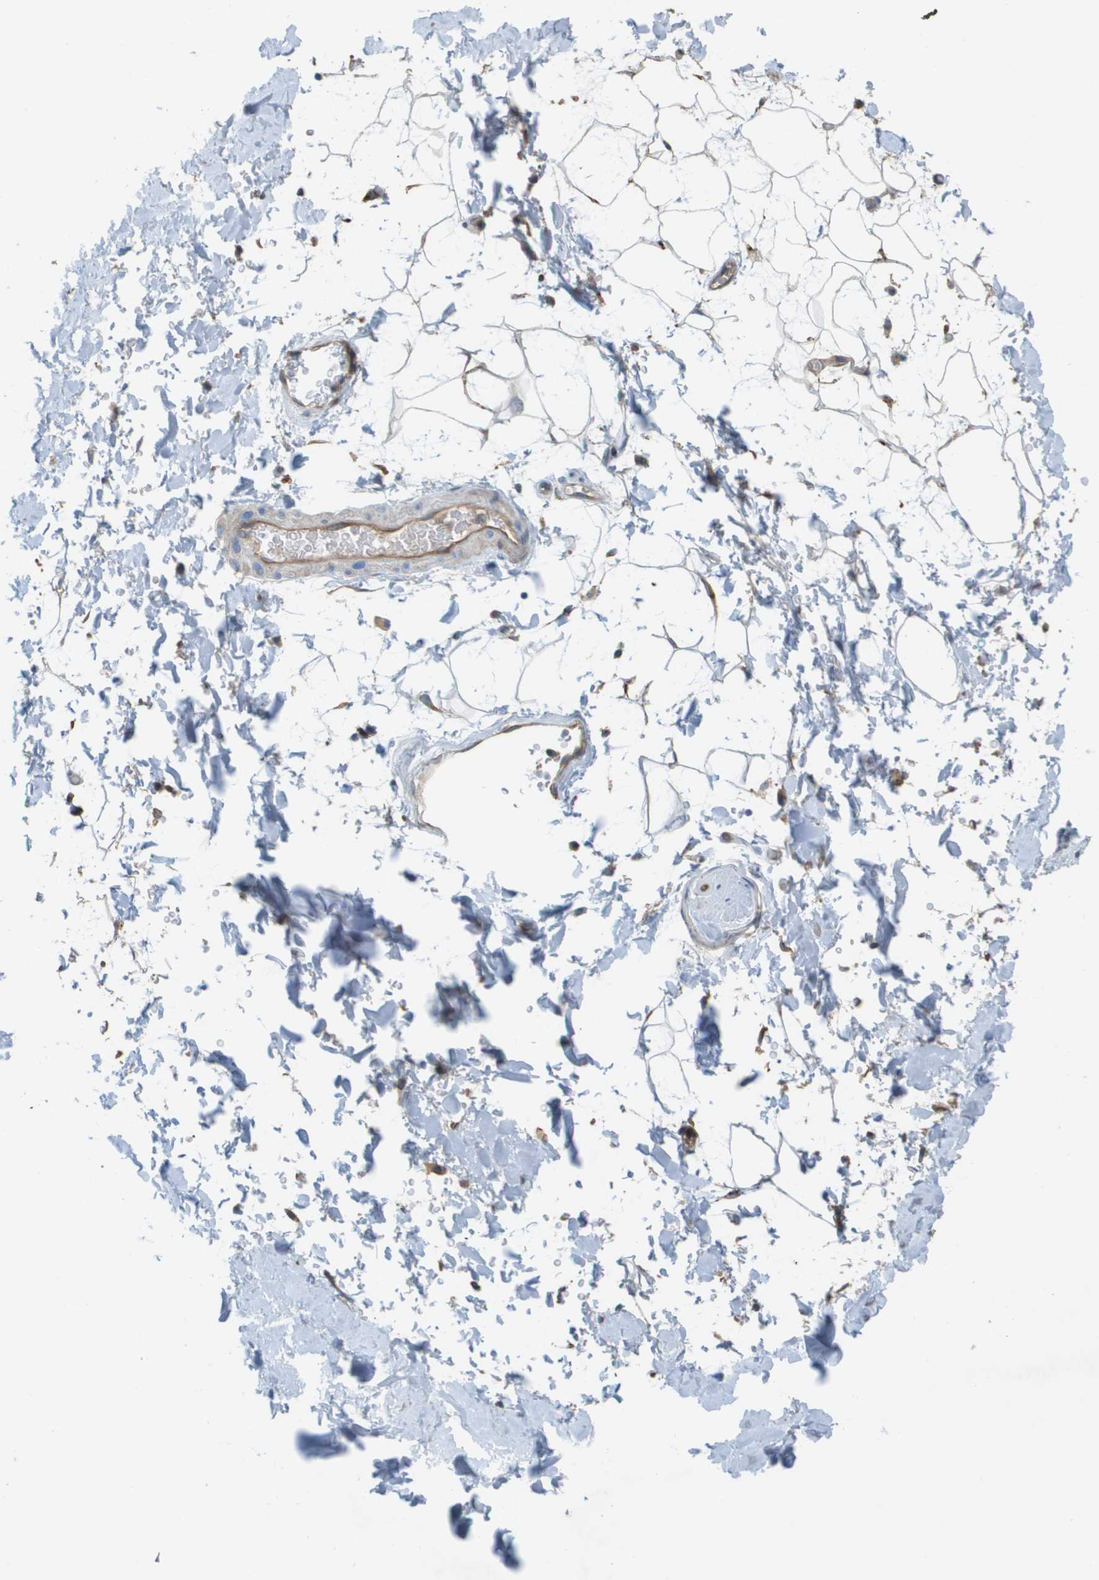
{"staining": {"intensity": "weak", "quantity": "25%-75%", "location": "cytoplasmic/membranous"}, "tissue": "adipose tissue", "cell_type": "Adipocytes", "image_type": "normal", "snomed": [{"axis": "morphology", "description": "Normal tissue, NOS"}, {"axis": "topography", "description": "Soft tissue"}], "caption": "Adipose tissue stained with DAB (3,3'-diaminobenzidine) IHC shows low levels of weak cytoplasmic/membranous staining in about 25%-75% of adipocytes.", "gene": "CASP10", "patient": {"sex": "male", "age": 72}}